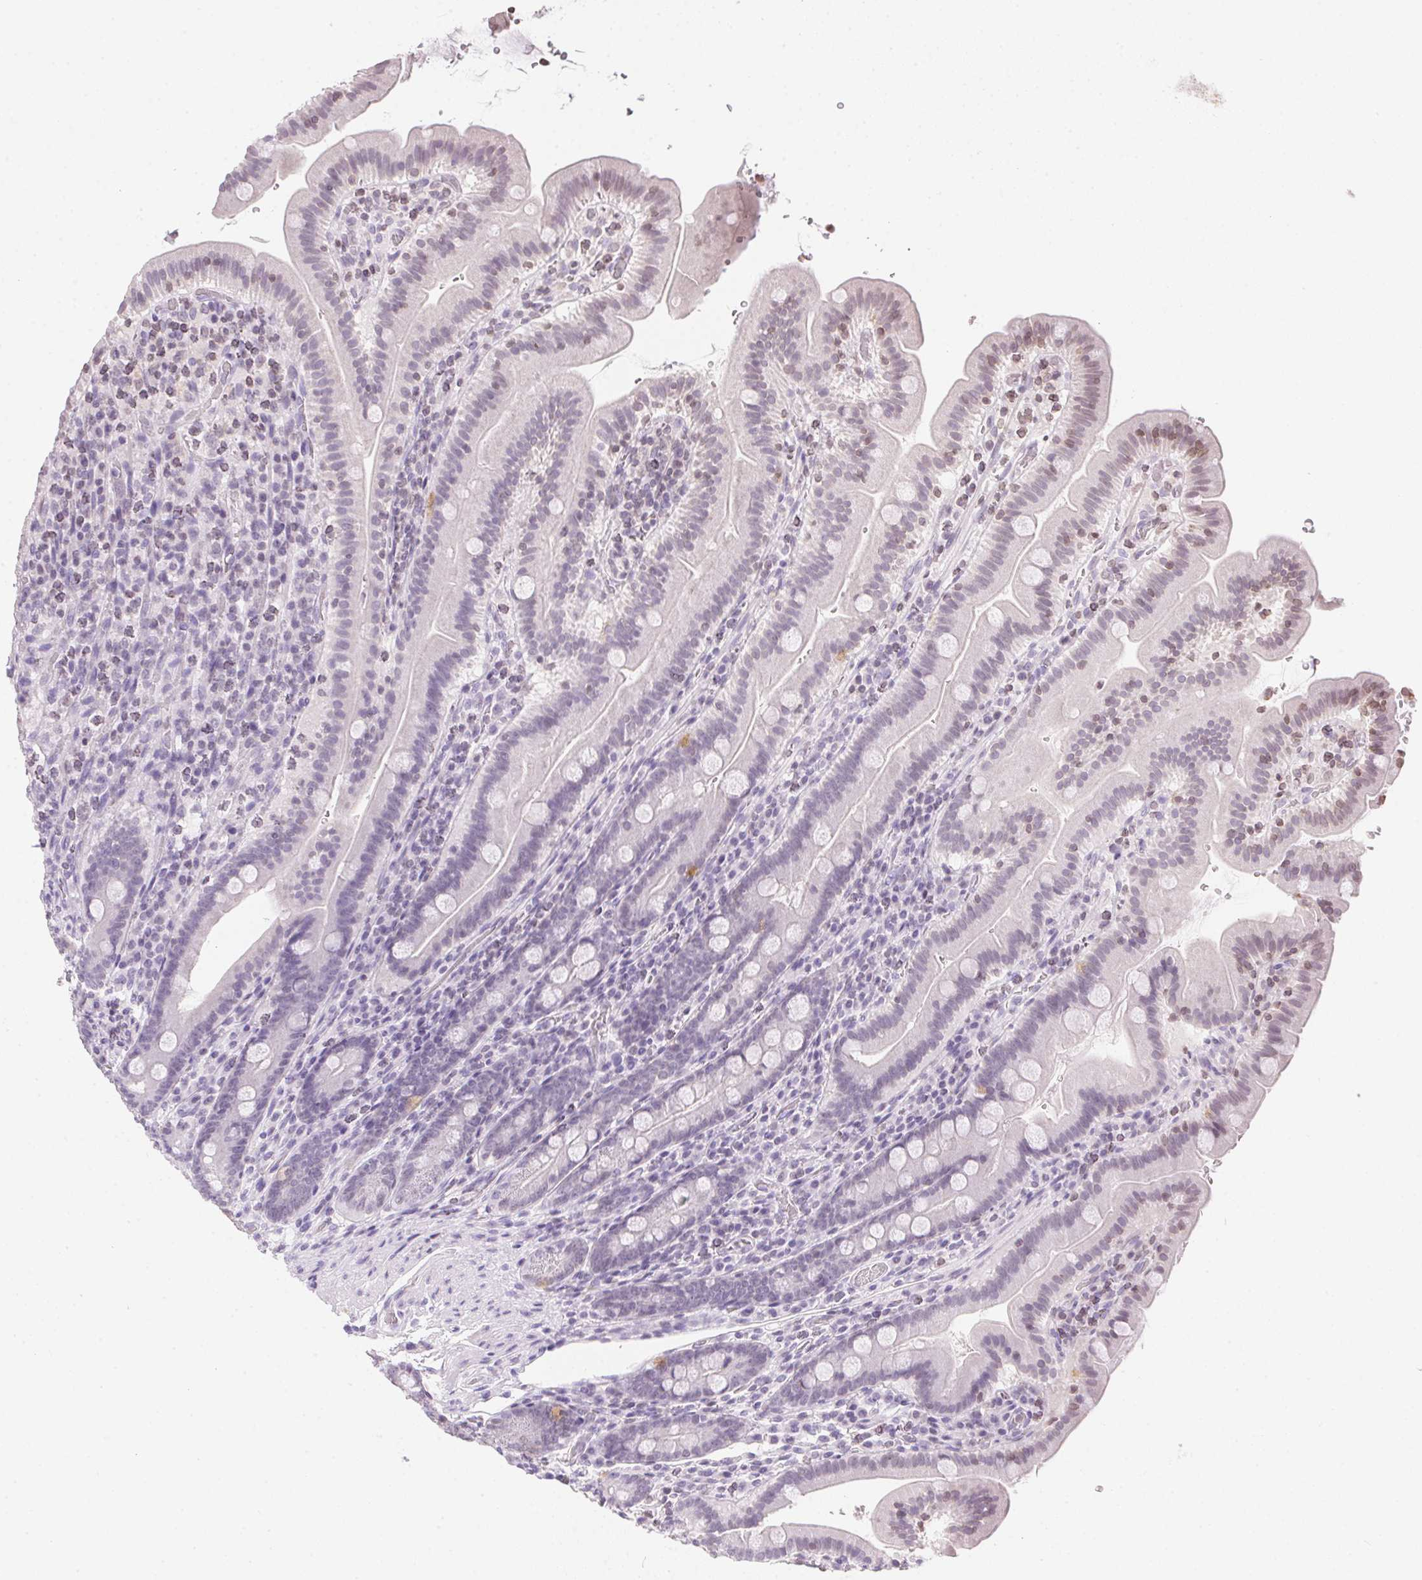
{"staining": {"intensity": "moderate", "quantity": "<25%", "location": "cytoplasmic/membranous,nuclear"}, "tissue": "small intestine", "cell_type": "Glandular cells", "image_type": "normal", "snomed": [{"axis": "morphology", "description": "Normal tissue, NOS"}, {"axis": "topography", "description": "Small intestine"}], "caption": "Moderate cytoplasmic/membranous,nuclear staining for a protein is appreciated in about <25% of glandular cells of normal small intestine using IHC.", "gene": "PRL", "patient": {"sex": "male", "age": 26}}